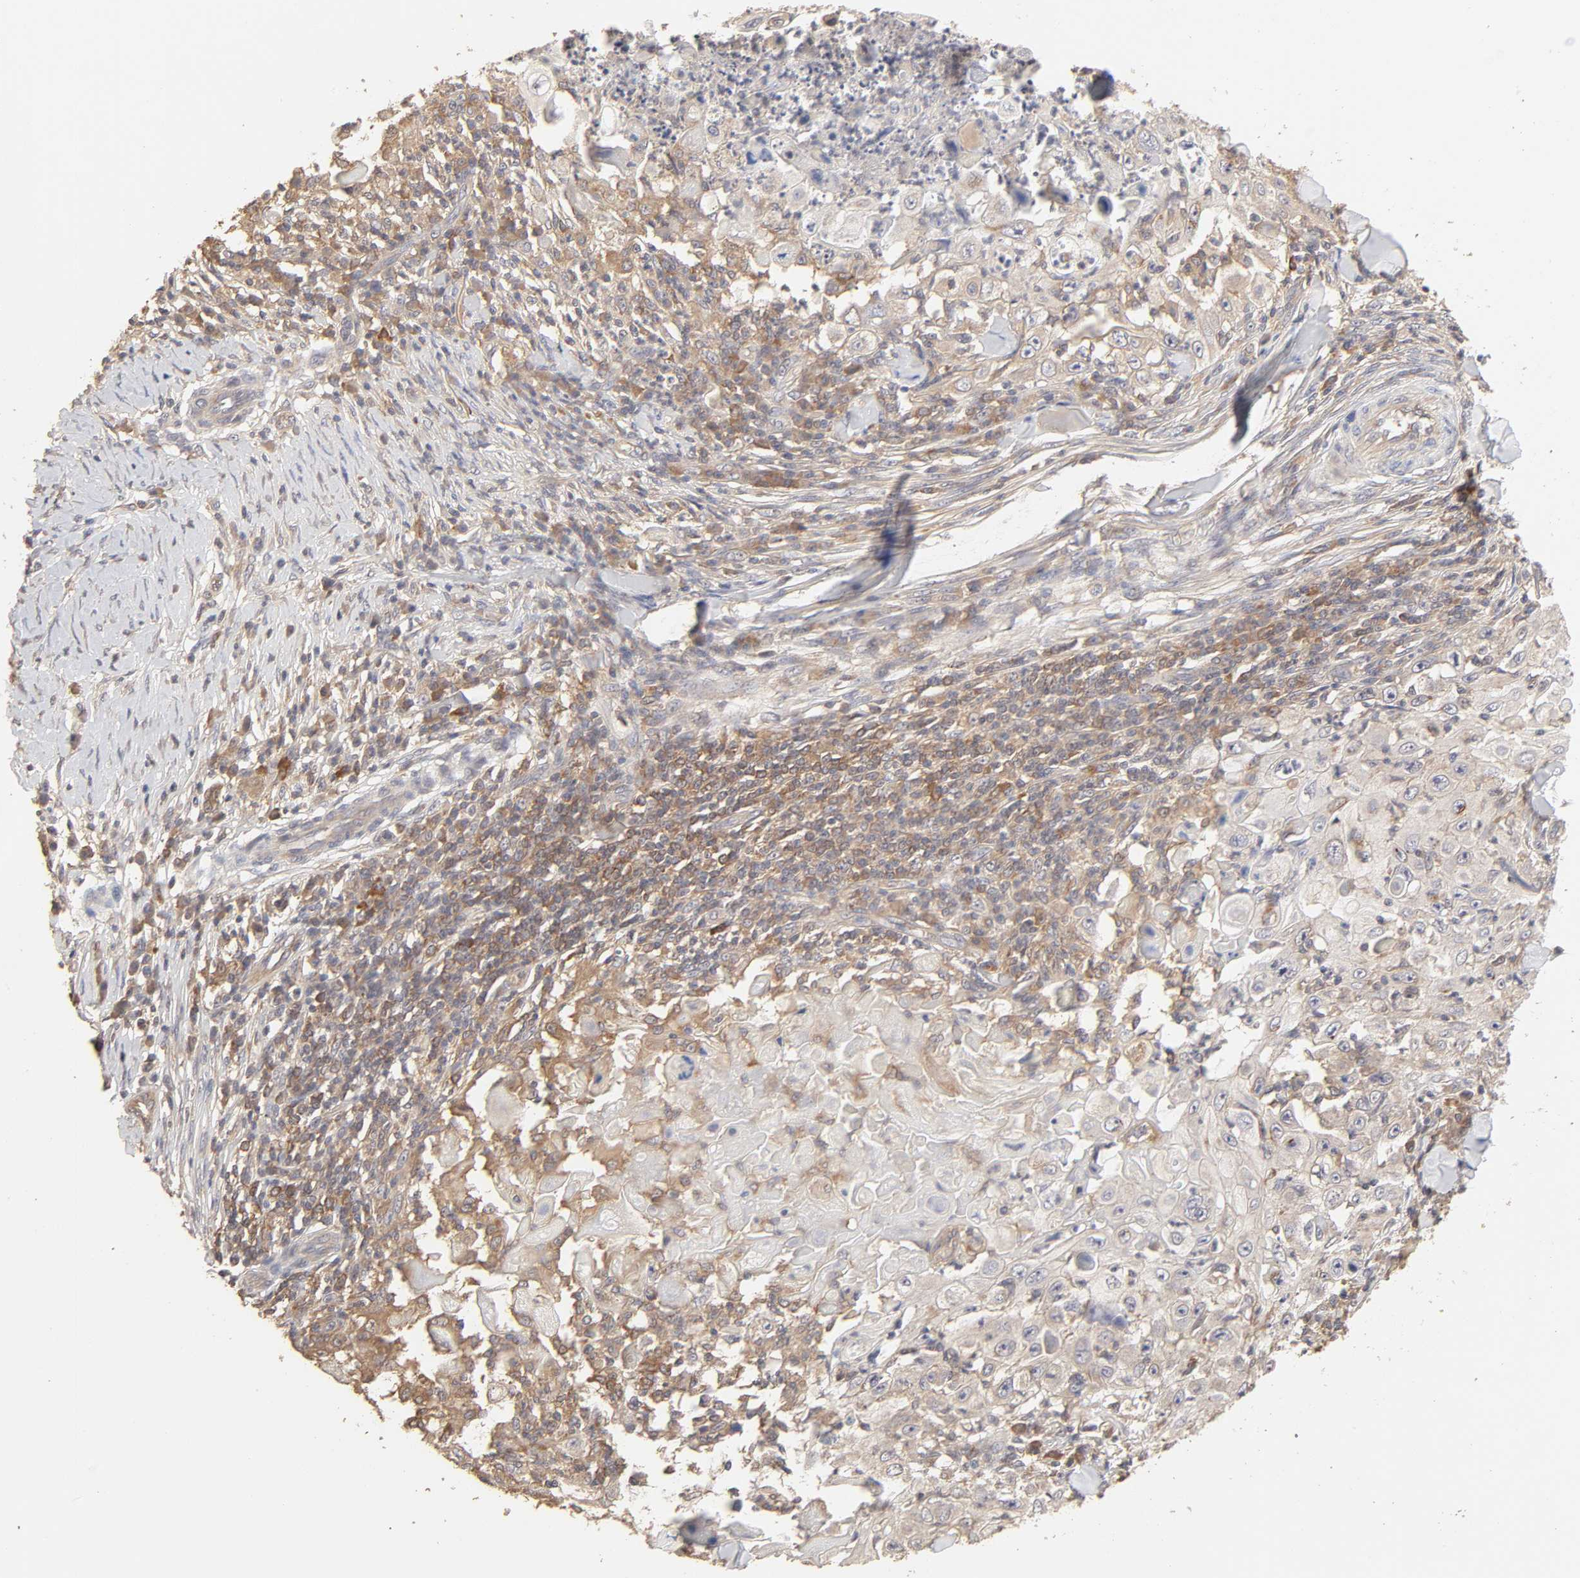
{"staining": {"intensity": "negative", "quantity": "none", "location": "none"}, "tissue": "skin cancer", "cell_type": "Tumor cells", "image_type": "cancer", "snomed": [{"axis": "morphology", "description": "Squamous cell carcinoma, NOS"}, {"axis": "topography", "description": "Skin"}], "caption": "IHC histopathology image of neoplastic tissue: human skin cancer (squamous cell carcinoma) stained with DAB (3,3'-diaminobenzidine) exhibits no significant protein expression in tumor cells.", "gene": "AP1G2", "patient": {"sex": "male", "age": 86}}